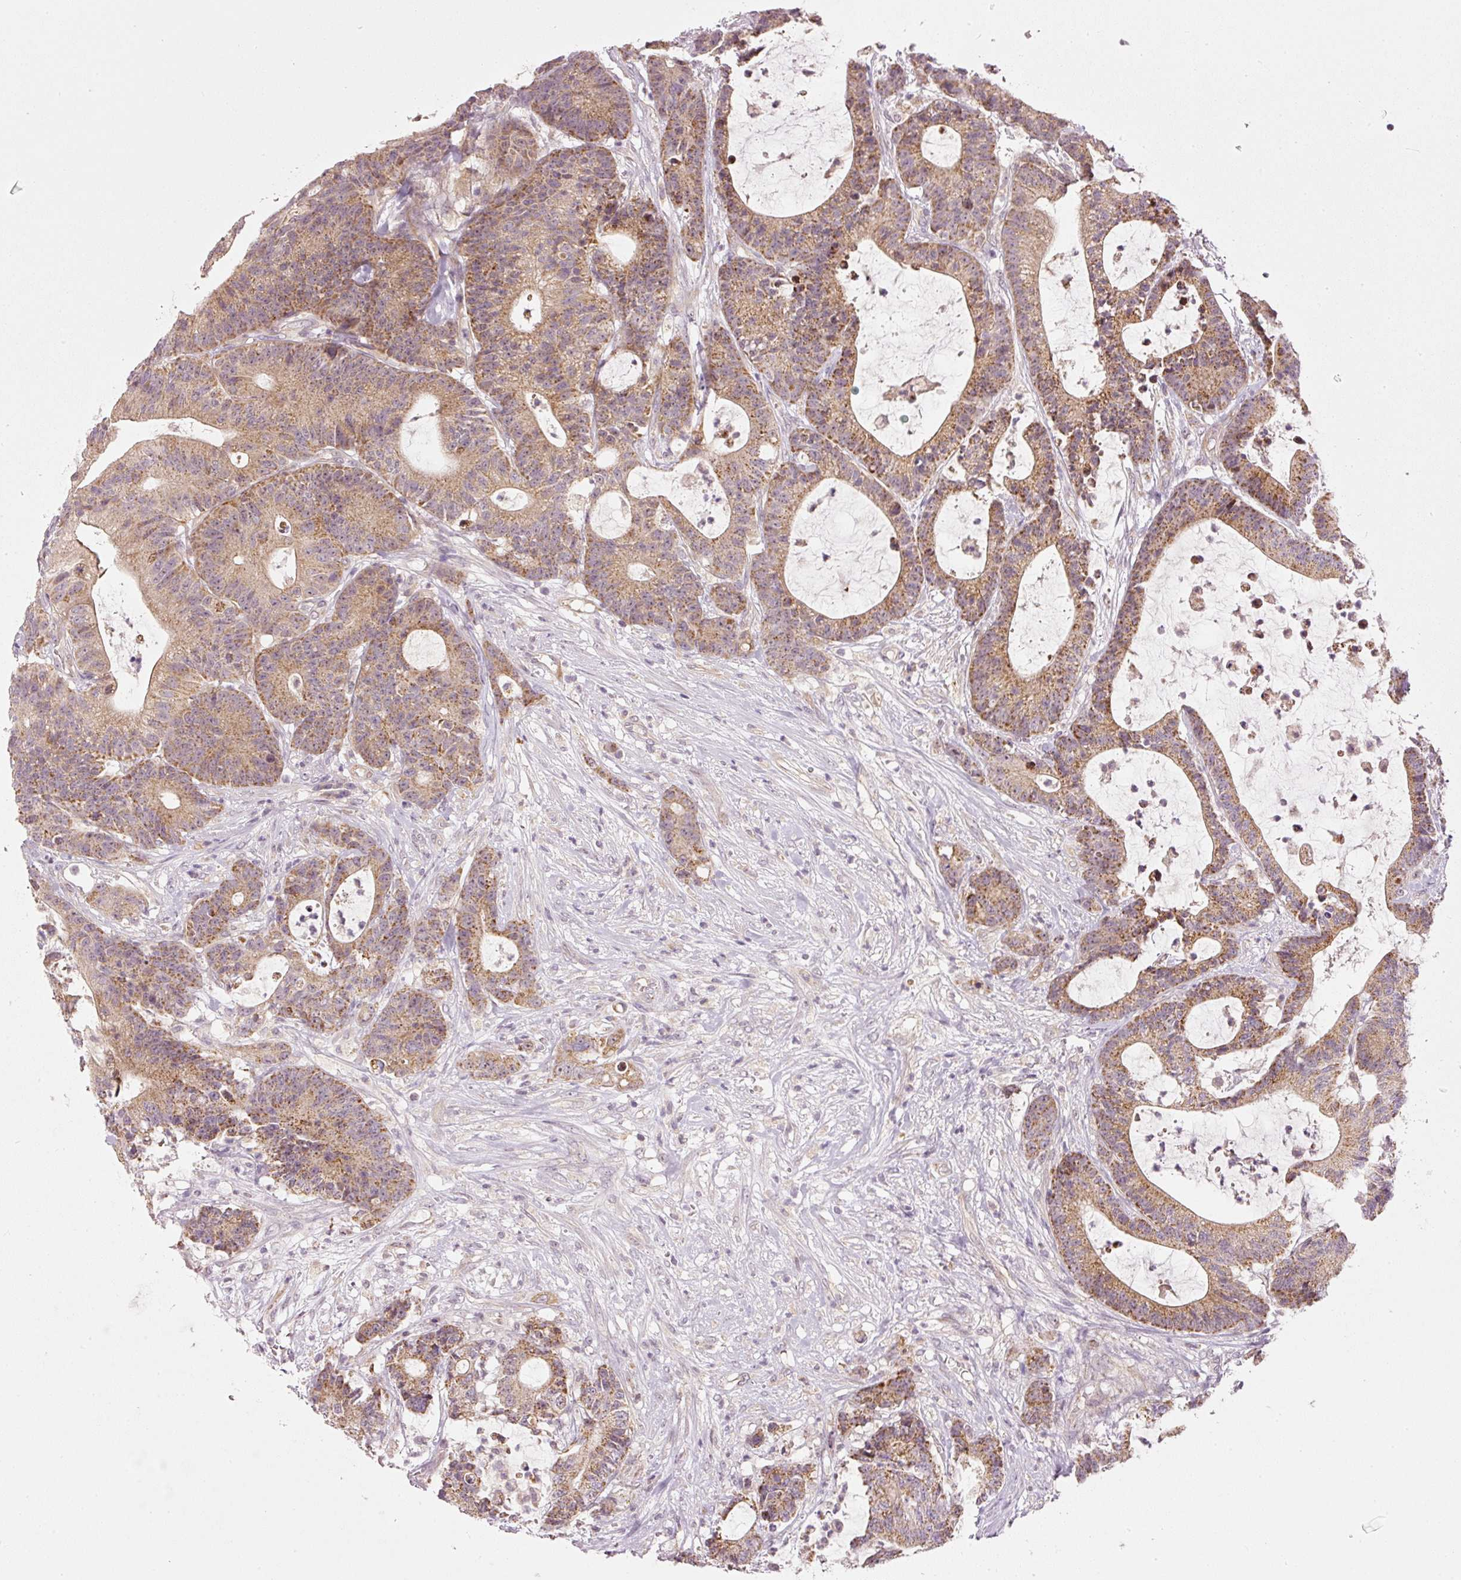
{"staining": {"intensity": "moderate", "quantity": ">75%", "location": "cytoplasmic/membranous"}, "tissue": "colorectal cancer", "cell_type": "Tumor cells", "image_type": "cancer", "snomed": [{"axis": "morphology", "description": "Adenocarcinoma, NOS"}, {"axis": "topography", "description": "Colon"}], "caption": "An immunohistochemistry (IHC) micrograph of neoplastic tissue is shown. Protein staining in brown highlights moderate cytoplasmic/membranous positivity in colorectal adenocarcinoma within tumor cells. (DAB (3,3'-diaminobenzidine) IHC with brightfield microscopy, high magnification).", "gene": "CDC20B", "patient": {"sex": "female", "age": 84}}